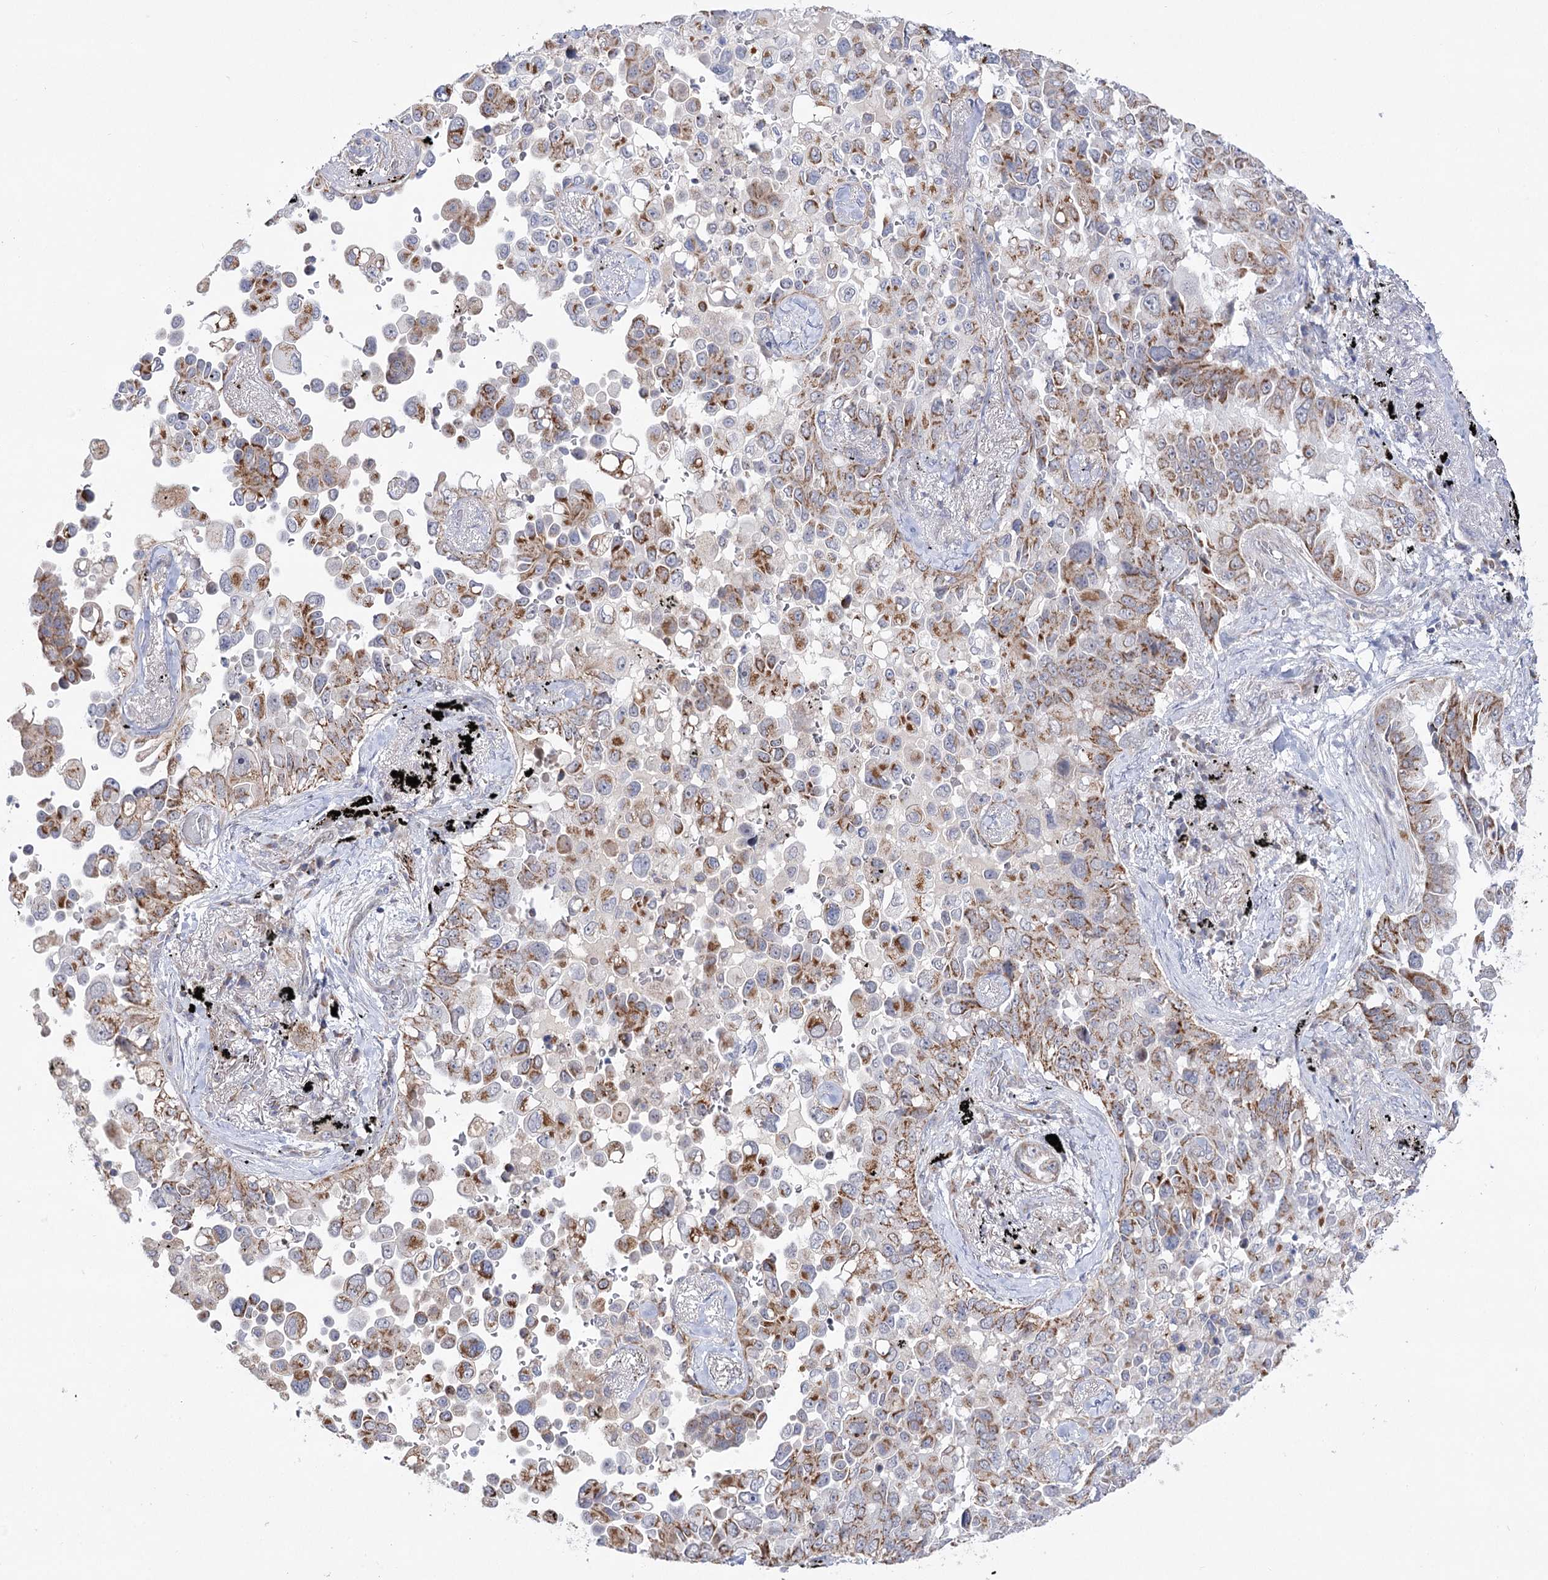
{"staining": {"intensity": "moderate", "quantity": "25%-75%", "location": "cytoplasmic/membranous"}, "tissue": "lung cancer", "cell_type": "Tumor cells", "image_type": "cancer", "snomed": [{"axis": "morphology", "description": "Adenocarcinoma, NOS"}, {"axis": "topography", "description": "Lung"}], "caption": "Tumor cells display moderate cytoplasmic/membranous expression in approximately 25%-75% of cells in adenocarcinoma (lung).", "gene": "ECHDC3", "patient": {"sex": "female", "age": 67}}